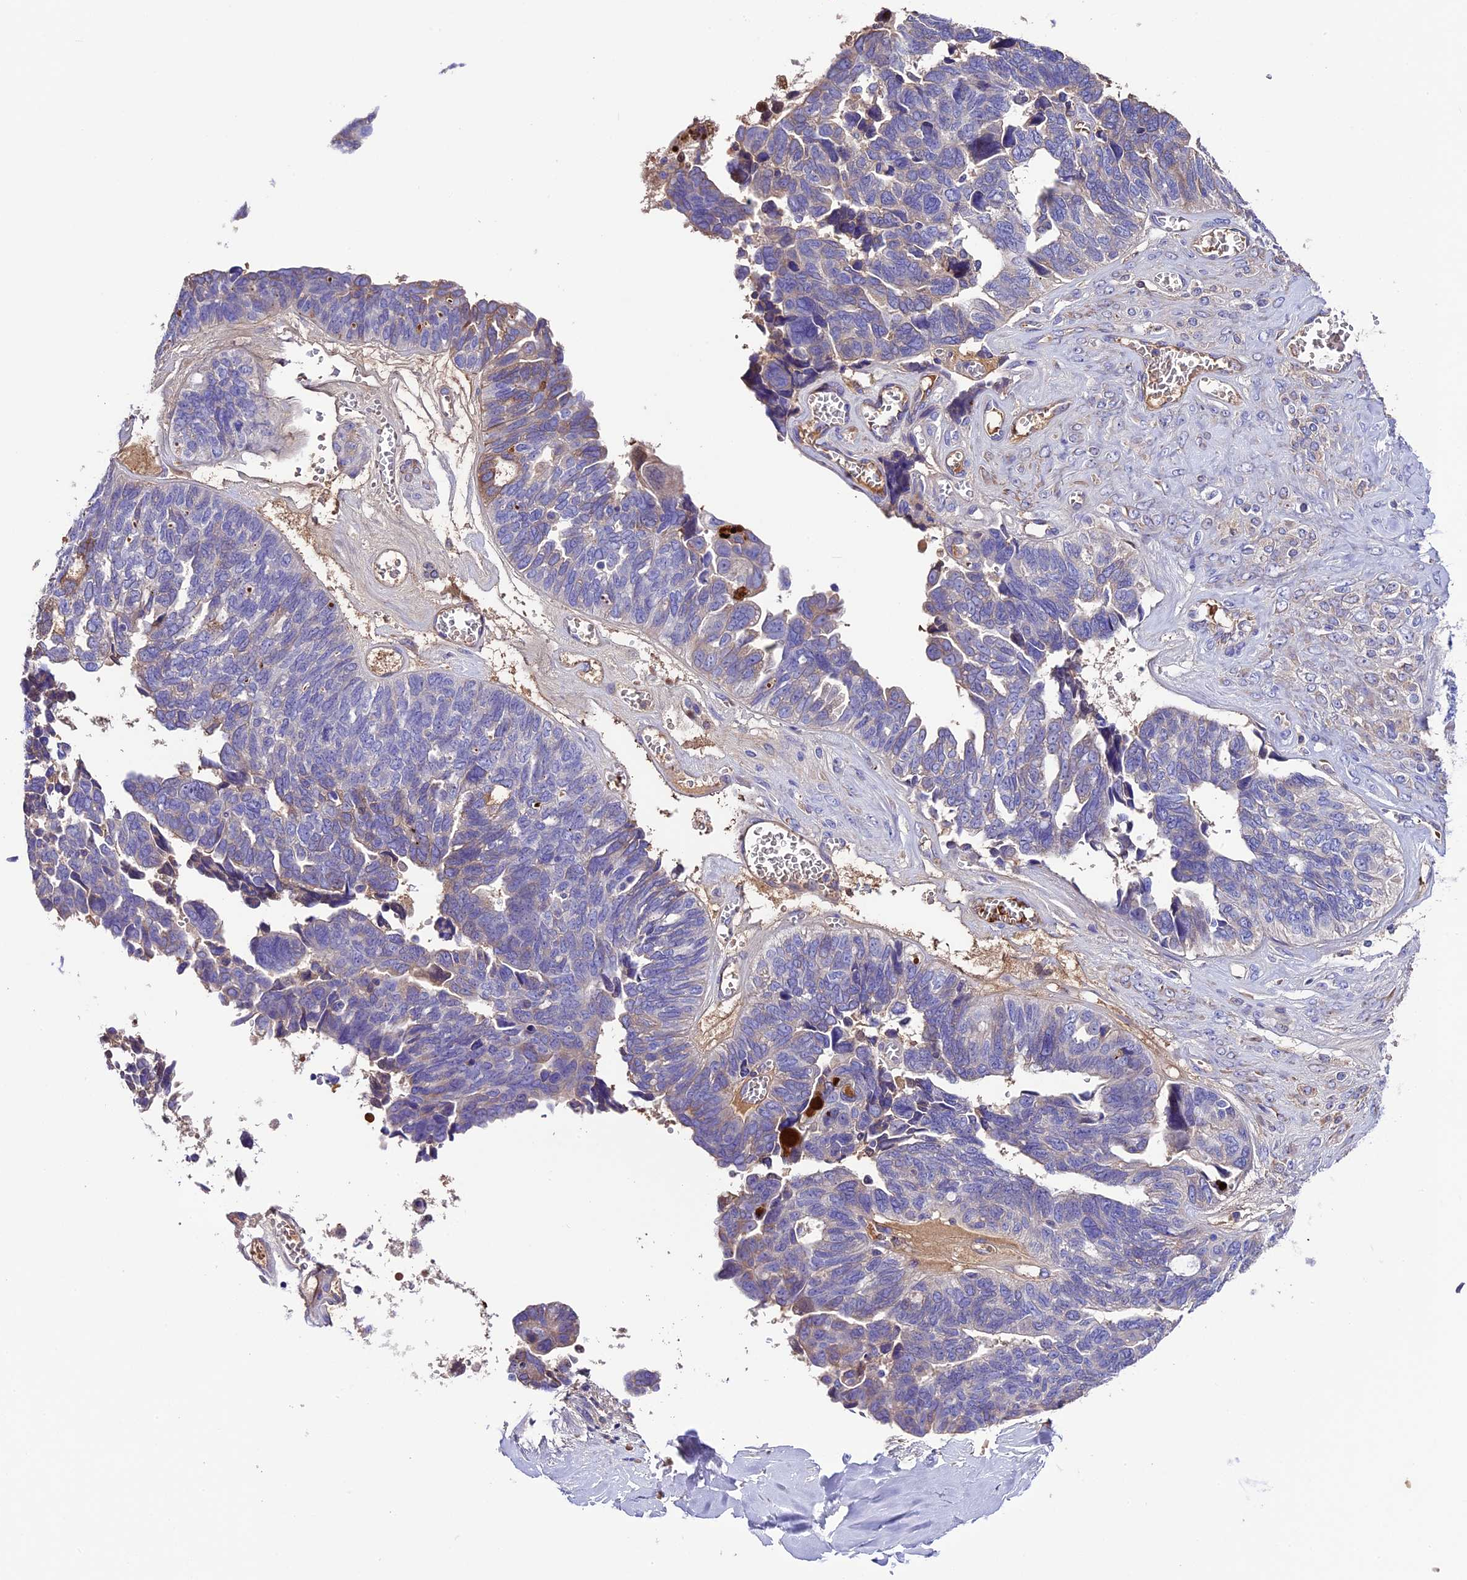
{"staining": {"intensity": "weak", "quantity": "<25%", "location": "cytoplasmic/membranous,nuclear"}, "tissue": "ovarian cancer", "cell_type": "Tumor cells", "image_type": "cancer", "snomed": [{"axis": "morphology", "description": "Cystadenocarcinoma, serous, NOS"}, {"axis": "topography", "description": "Ovary"}], "caption": "This image is of ovarian cancer stained with immunohistochemistry to label a protein in brown with the nuclei are counter-stained blue. There is no expression in tumor cells.", "gene": "TCP11L2", "patient": {"sex": "female", "age": 79}}